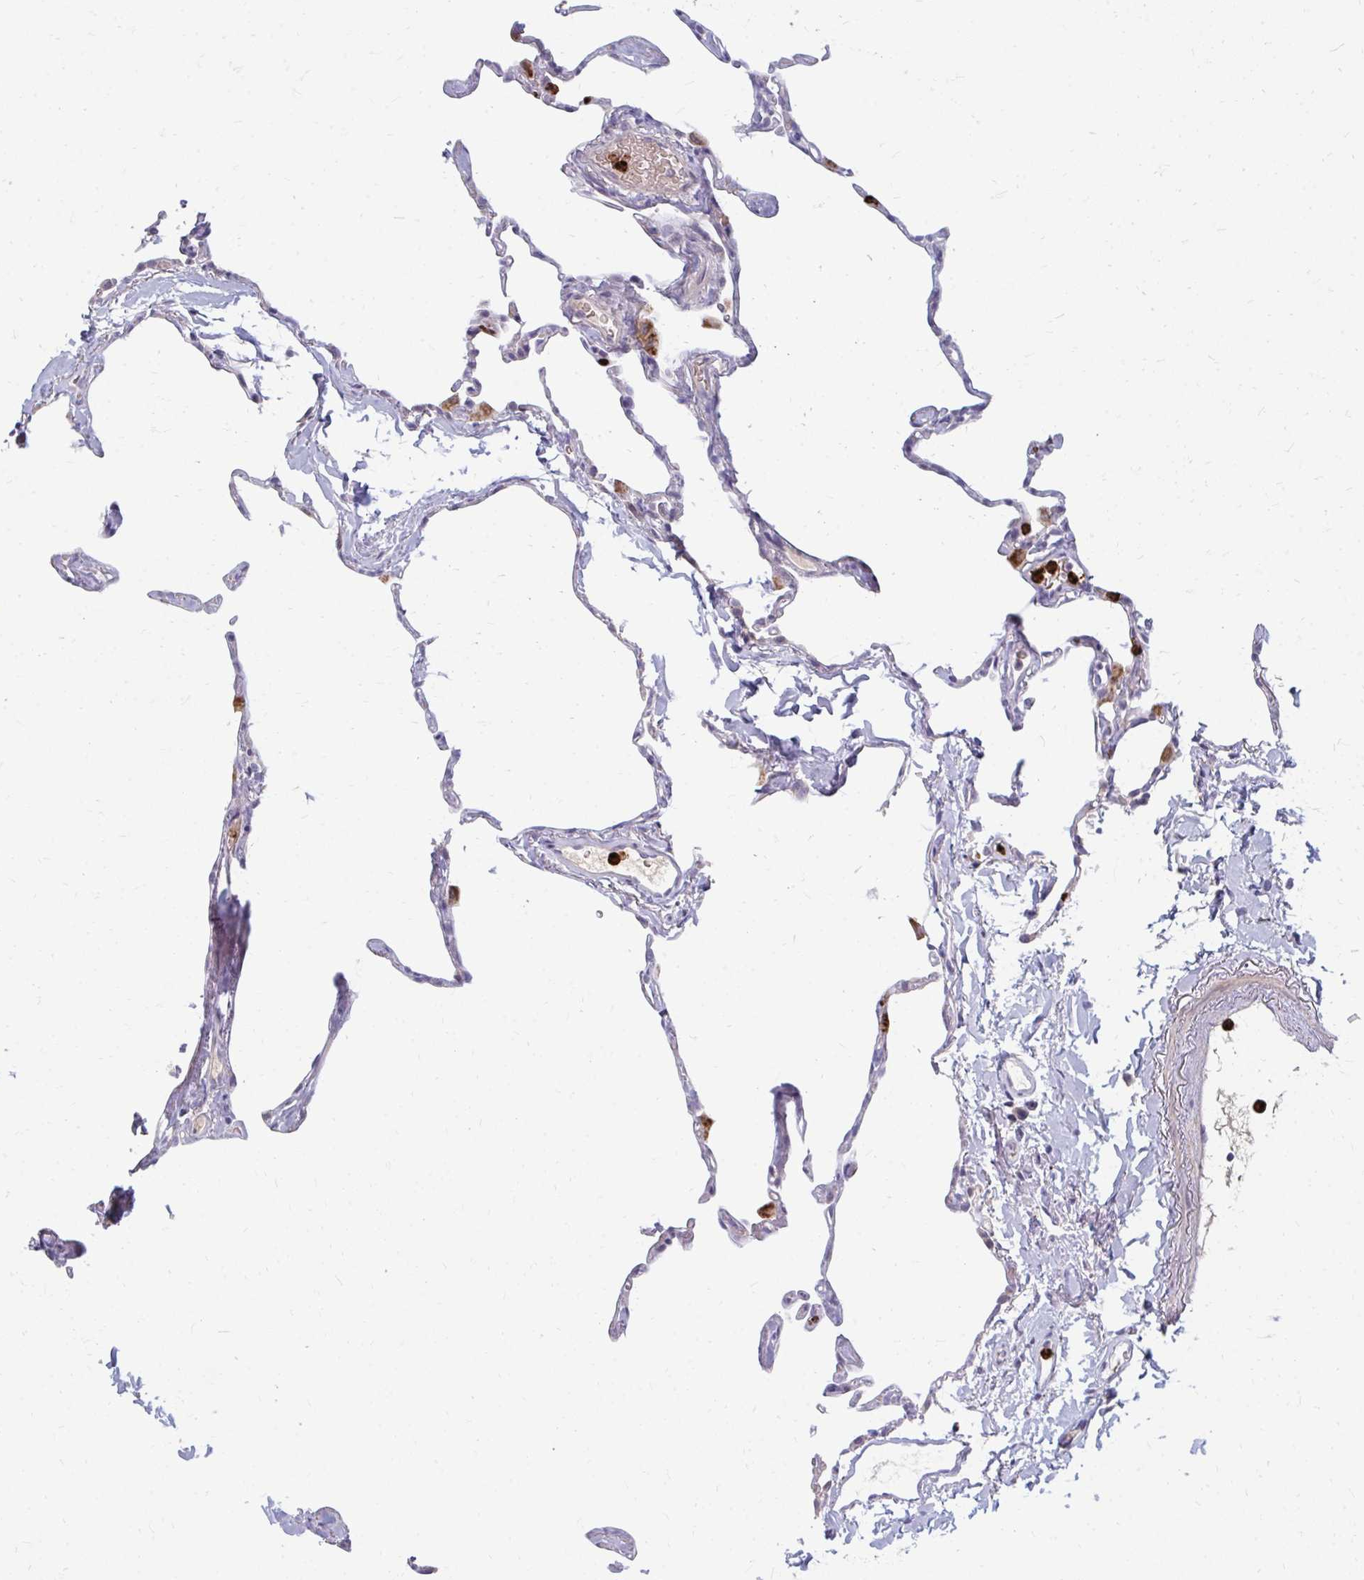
{"staining": {"intensity": "negative", "quantity": "none", "location": "none"}, "tissue": "lung", "cell_type": "Alveolar cells", "image_type": "normal", "snomed": [{"axis": "morphology", "description": "Normal tissue, NOS"}, {"axis": "topography", "description": "Lung"}], "caption": "IHC image of unremarkable lung: lung stained with DAB demonstrates no significant protein positivity in alveolar cells.", "gene": "RAB33A", "patient": {"sex": "male", "age": 65}}